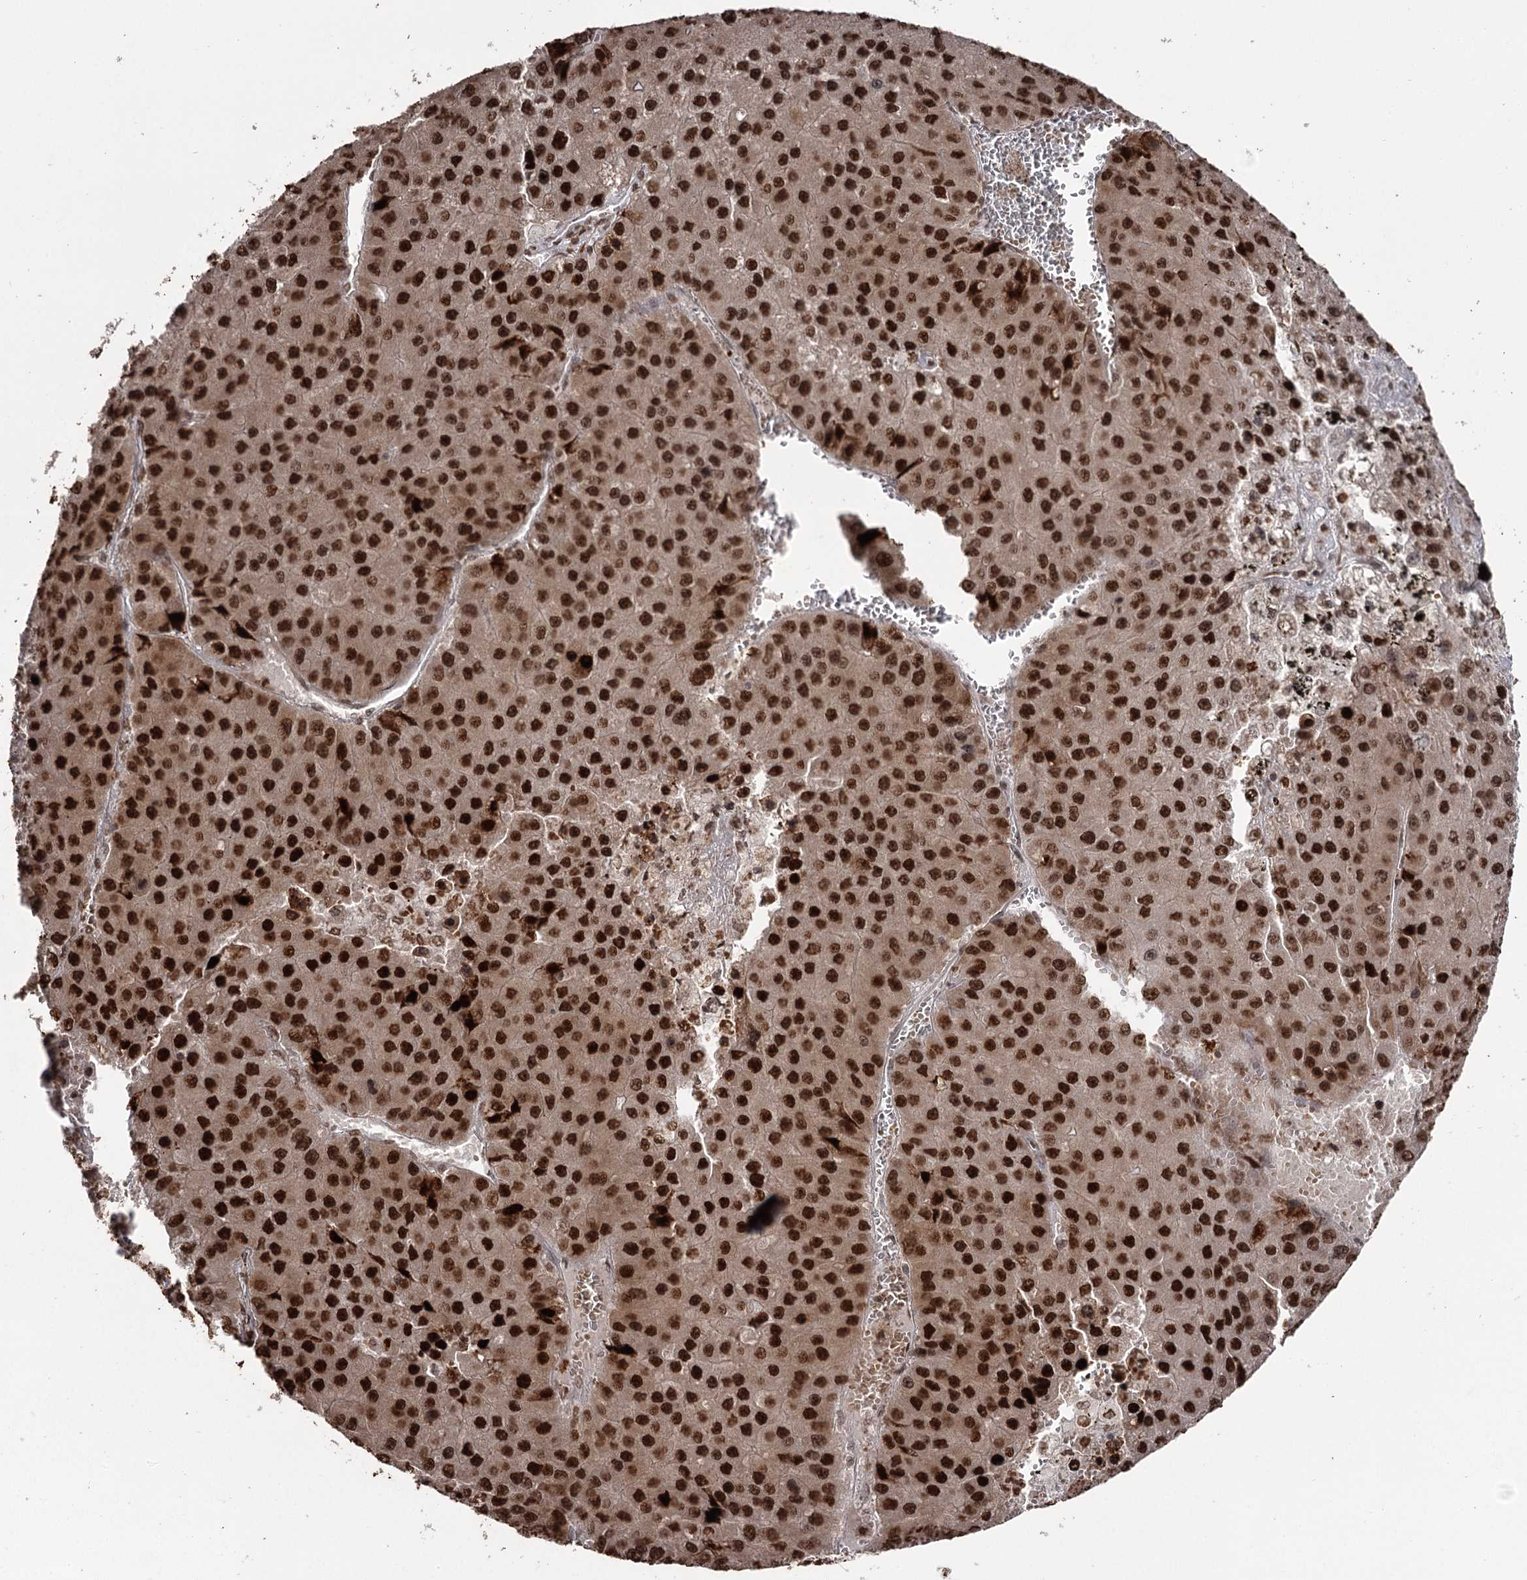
{"staining": {"intensity": "strong", "quantity": ">75%", "location": "nuclear"}, "tissue": "liver cancer", "cell_type": "Tumor cells", "image_type": "cancer", "snomed": [{"axis": "morphology", "description": "Carcinoma, Hepatocellular, NOS"}, {"axis": "topography", "description": "Liver"}], "caption": "IHC histopathology image of human liver cancer stained for a protein (brown), which displays high levels of strong nuclear positivity in about >75% of tumor cells.", "gene": "THYN1", "patient": {"sex": "female", "age": 73}}